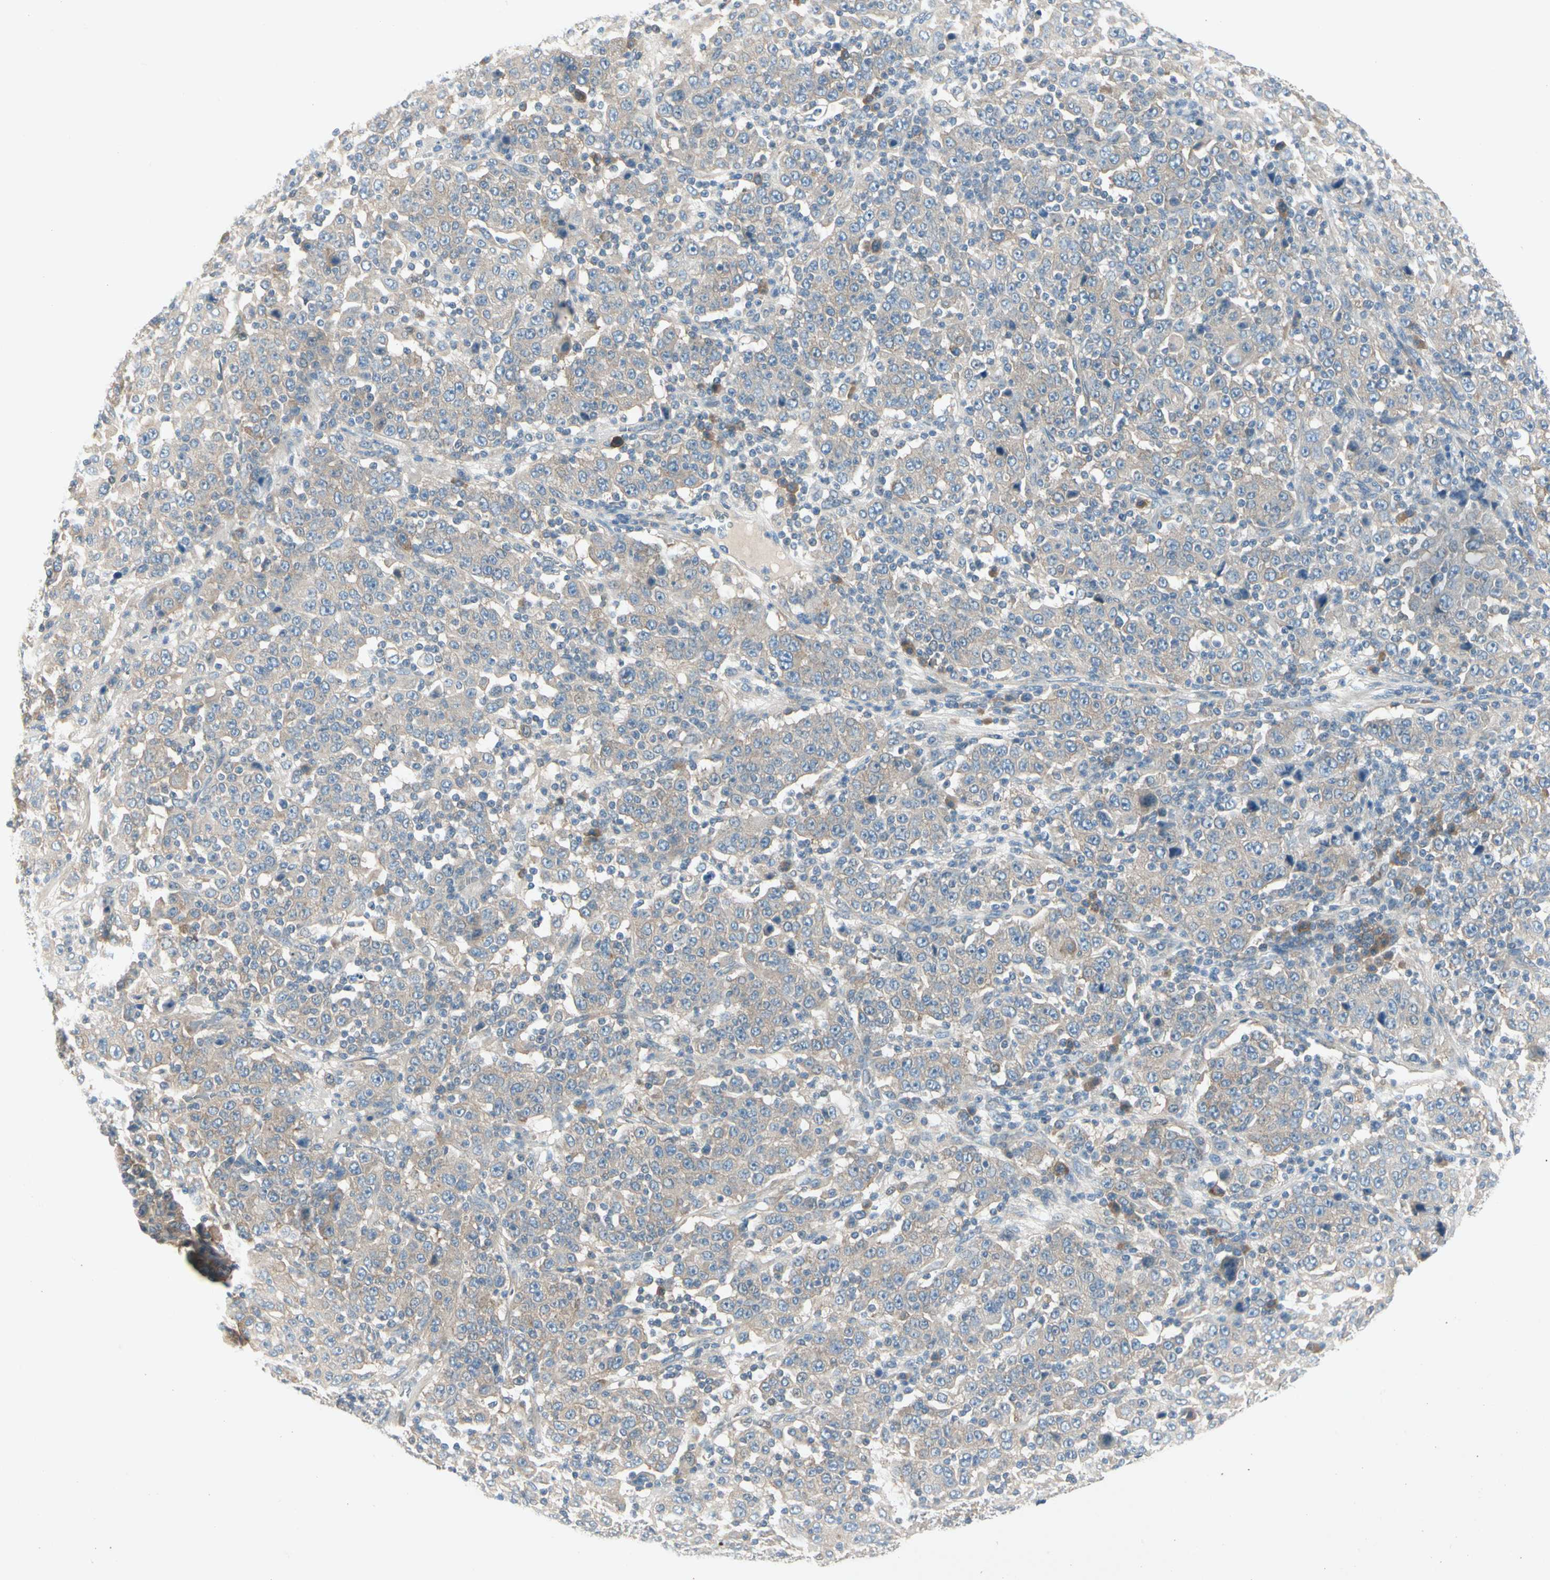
{"staining": {"intensity": "weak", "quantity": "25%-75%", "location": "cytoplasmic/membranous"}, "tissue": "stomach cancer", "cell_type": "Tumor cells", "image_type": "cancer", "snomed": [{"axis": "morphology", "description": "Normal tissue, NOS"}, {"axis": "morphology", "description": "Adenocarcinoma, NOS"}, {"axis": "topography", "description": "Stomach, upper"}, {"axis": "topography", "description": "Stomach"}], "caption": "DAB immunohistochemical staining of human stomach cancer (adenocarcinoma) displays weak cytoplasmic/membranous protein staining in about 25%-75% of tumor cells.", "gene": "IL1R1", "patient": {"sex": "male", "age": 59}}